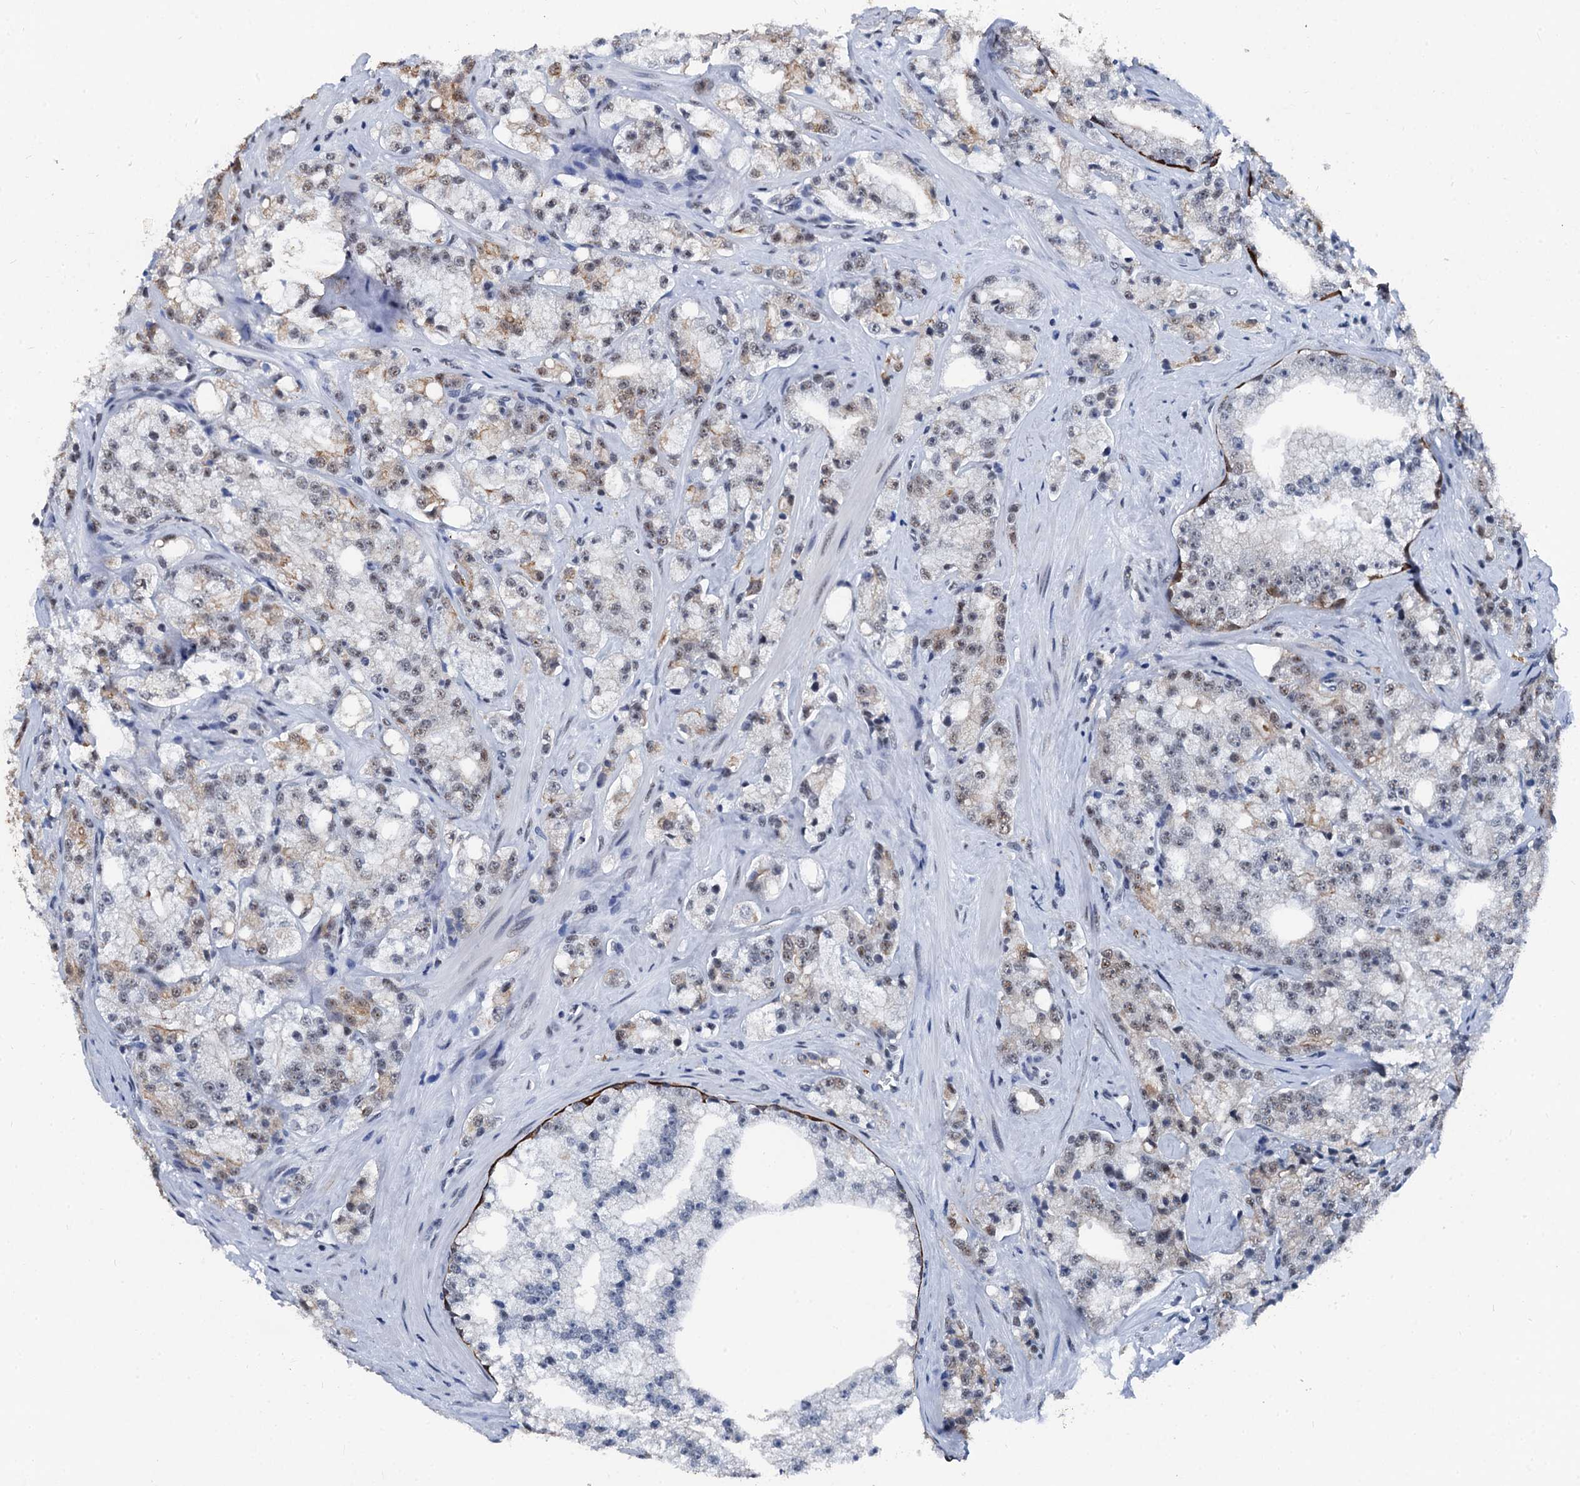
{"staining": {"intensity": "weak", "quantity": "<25%", "location": "nuclear"}, "tissue": "prostate cancer", "cell_type": "Tumor cells", "image_type": "cancer", "snomed": [{"axis": "morphology", "description": "Adenocarcinoma, High grade"}, {"axis": "topography", "description": "Prostate"}], "caption": "IHC of human prostate cancer exhibits no expression in tumor cells.", "gene": "DDX23", "patient": {"sex": "male", "age": 64}}